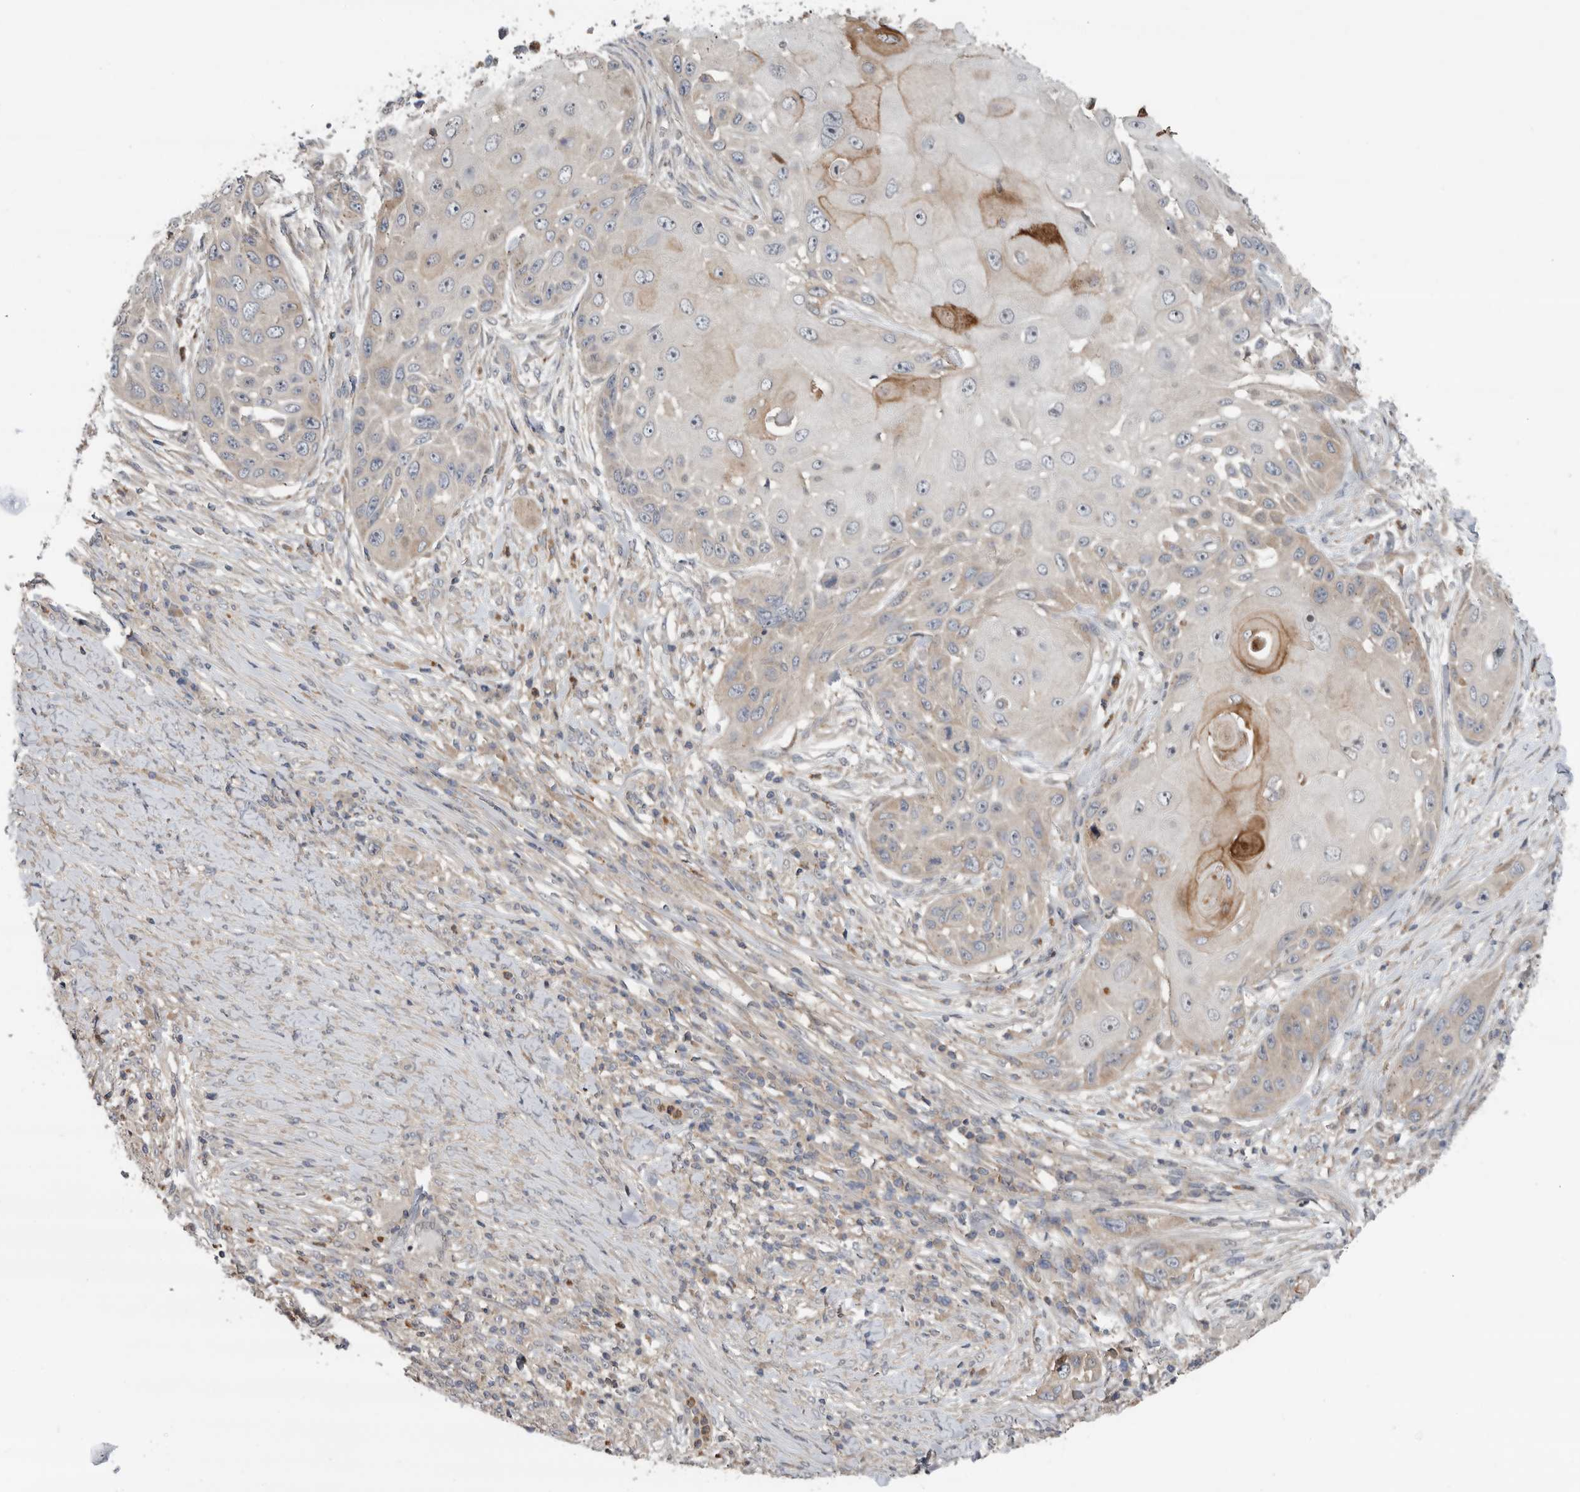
{"staining": {"intensity": "moderate", "quantity": "<25%", "location": "cytoplasmic/membranous"}, "tissue": "skin cancer", "cell_type": "Tumor cells", "image_type": "cancer", "snomed": [{"axis": "morphology", "description": "Squamous cell carcinoma, NOS"}, {"axis": "topography", "description": "Skin"}], "caption": "Immunohistochemistry staining of skin cancer, which demonstrates low levels of moderate cytoplasmic/membranous expression in about <25% of tumor cells indicating moderate cytoplasmic/membranous protein expression. The staining was performed using DAB (3,3'-diaminobenzidine) (brown) for protein detection and nuclei were counterstained in hematoxylin (blue).", "gene": "KLK5", "patient": {"sex": "female", "age": 44}}